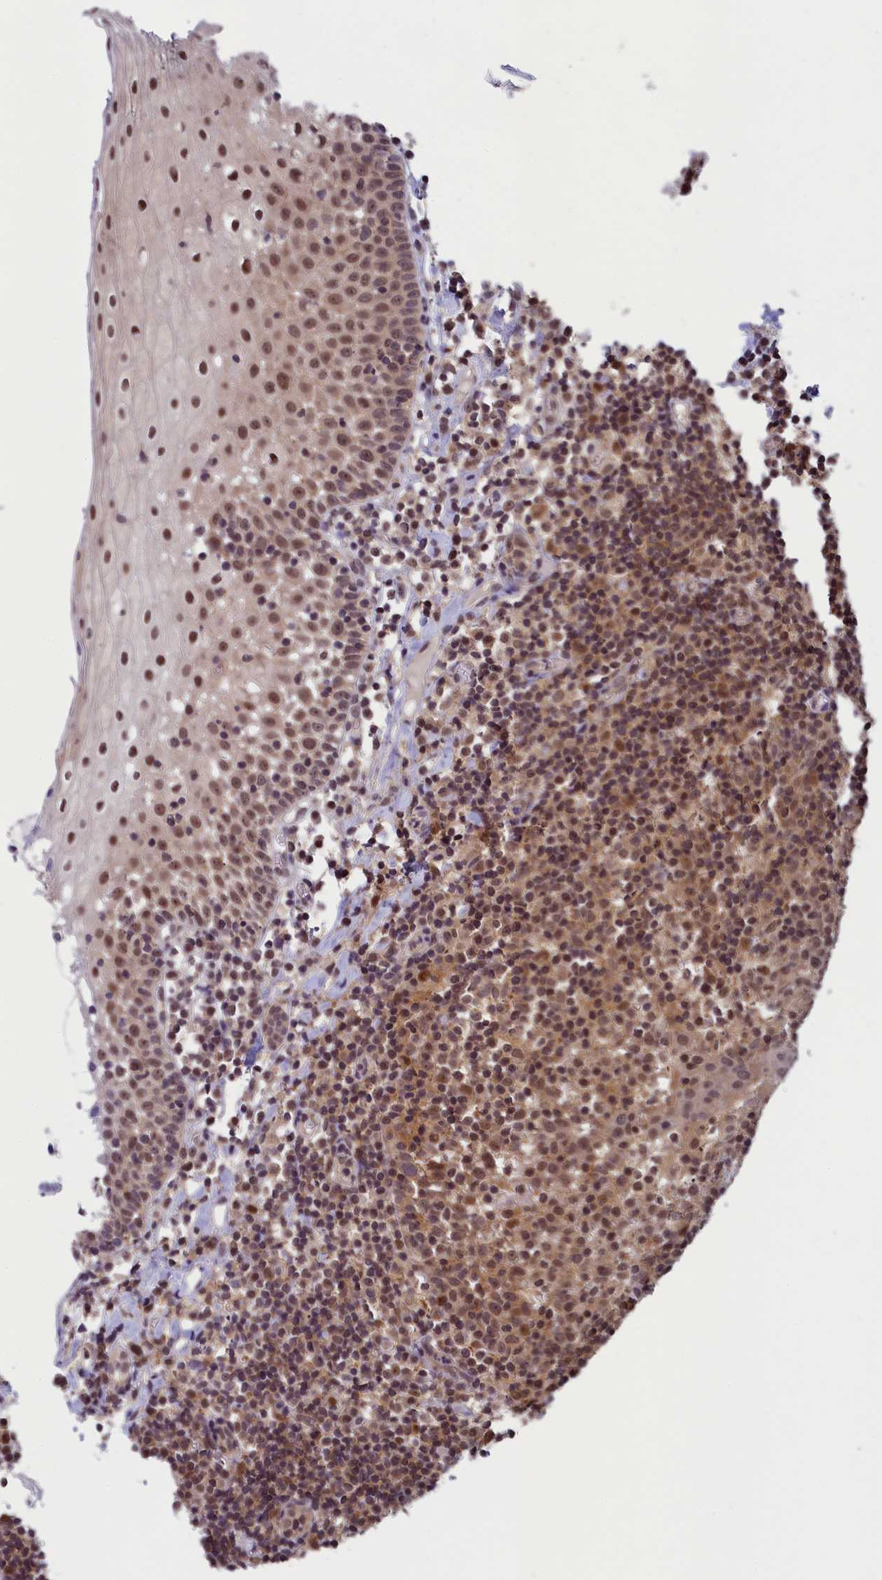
{"staining": {"intensity": "moderate", "quantity": ">75%", "location": "nuclear"}, "tissue": "oral mucosa", "cell_type": "Squamous epithelial cells", "image_type": "normal", "snomed": [{"axis": "morphology", "description": "Normal tissue, NOS"}, {"axis": "topography", "description": "Oral tissue"}], "caption": "A medium amount of moderate nuclear staining is present in approximately >75% of squamous epithelial cells in unremarkable oral mucosa.", "gene": "SLC7A6OS", "patient": {"sex": "female", "age": 69}}